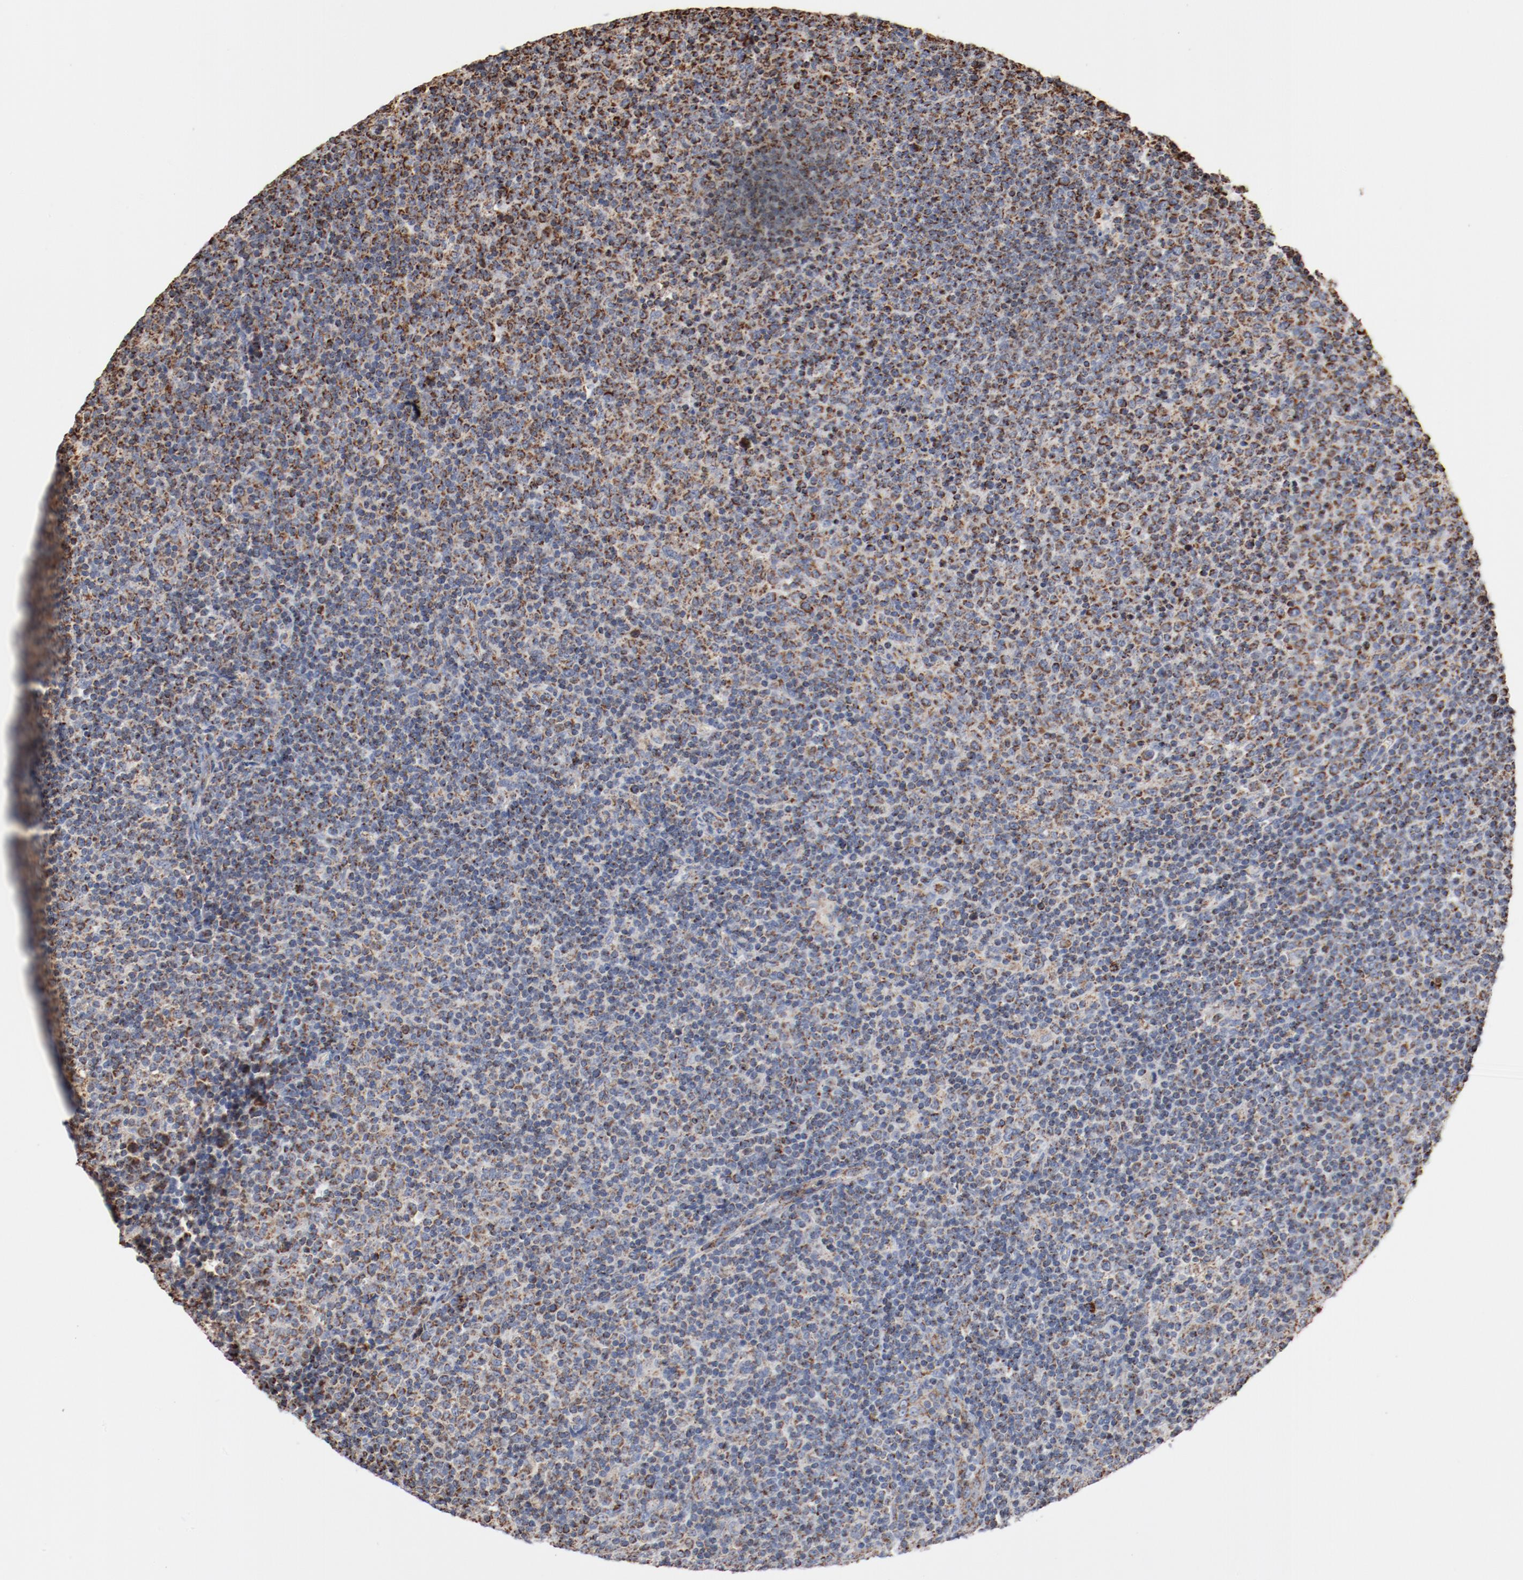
{"staining": {"intensity": "moderate", "quantity": "25%-75%", "location": "cytoplasmic/membranous"}, "tissue": "lymphoma", "cell_type": "Tumor cells", "image_type": "cancer", "snomed": [{"axis": "morphology", "description": "Malignant lymphoma, non-Hodgkin's type, Low grade"}, {"axis": "topography", "description": "Lymph node"}], "caption": "A brown stain labels moderate cytoplasmic/membranous staining of a protein in human lymphoma tumor cells.", "gene": "NDUFS4", "patient": {"sex": "male", "age": 70}}